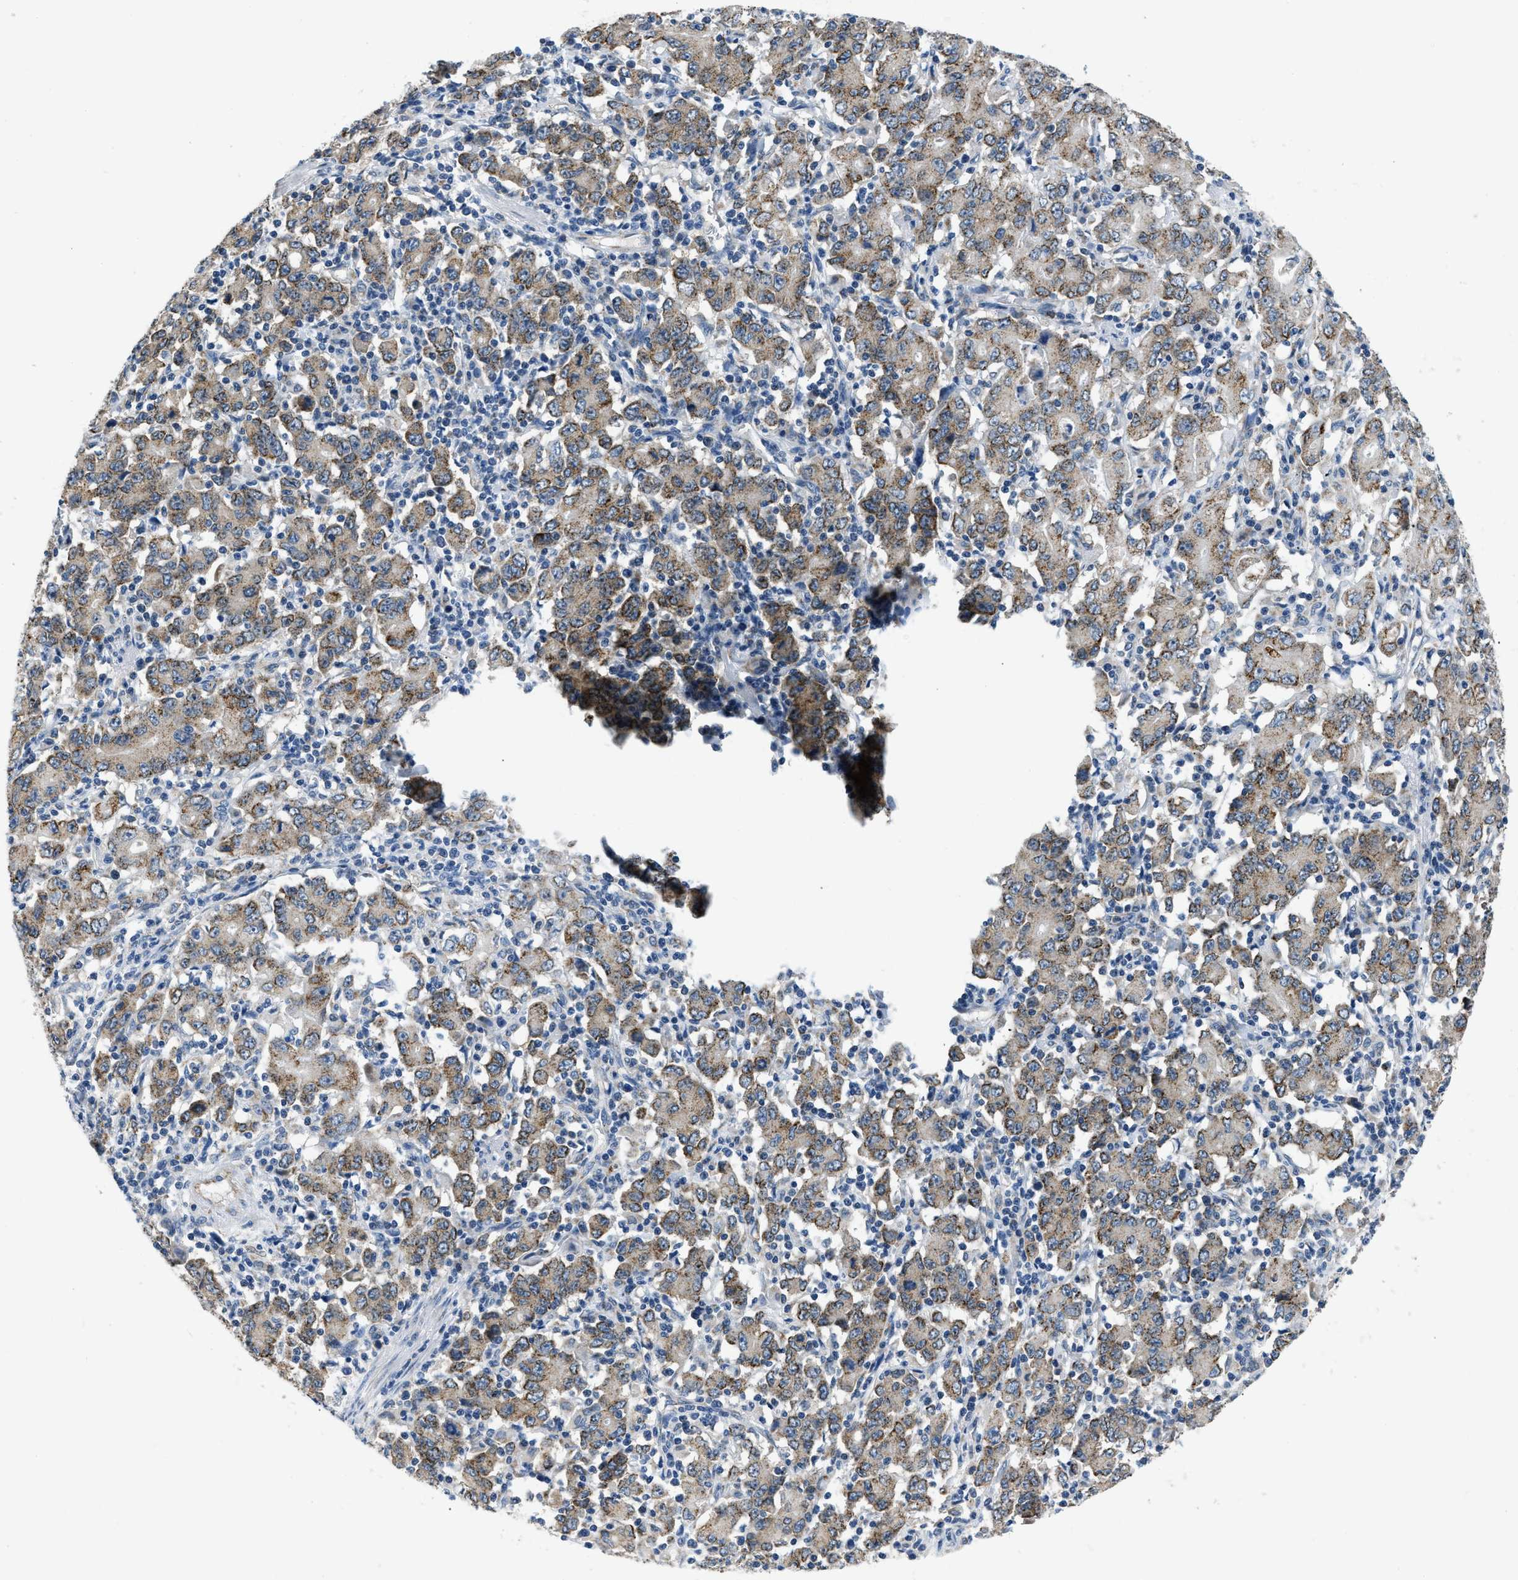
{"staining": {"intensity": "weak", "quantity": ">75%", "location": "cytoplasmic/membranous"}, "tissue": "stomach cancer", "cell_type": "Tumor cells", "image_type": "cancer", "snomed": [{"axis": "morphology", "description": "Adenocarcinoma, NOS"}, {"axis": "topography", "description": "Stomach, upper"}], "caption": "This image reveals adenocarcinoma (stomach) stained with IHC to label a protein in brown. The cytoplasmic/membranous of tumor cells show weak positivity for the protein. Nuclei are counter-stained blue.", "gene": "TOMM34", "patient": {"sex": "male", "age": 69}}